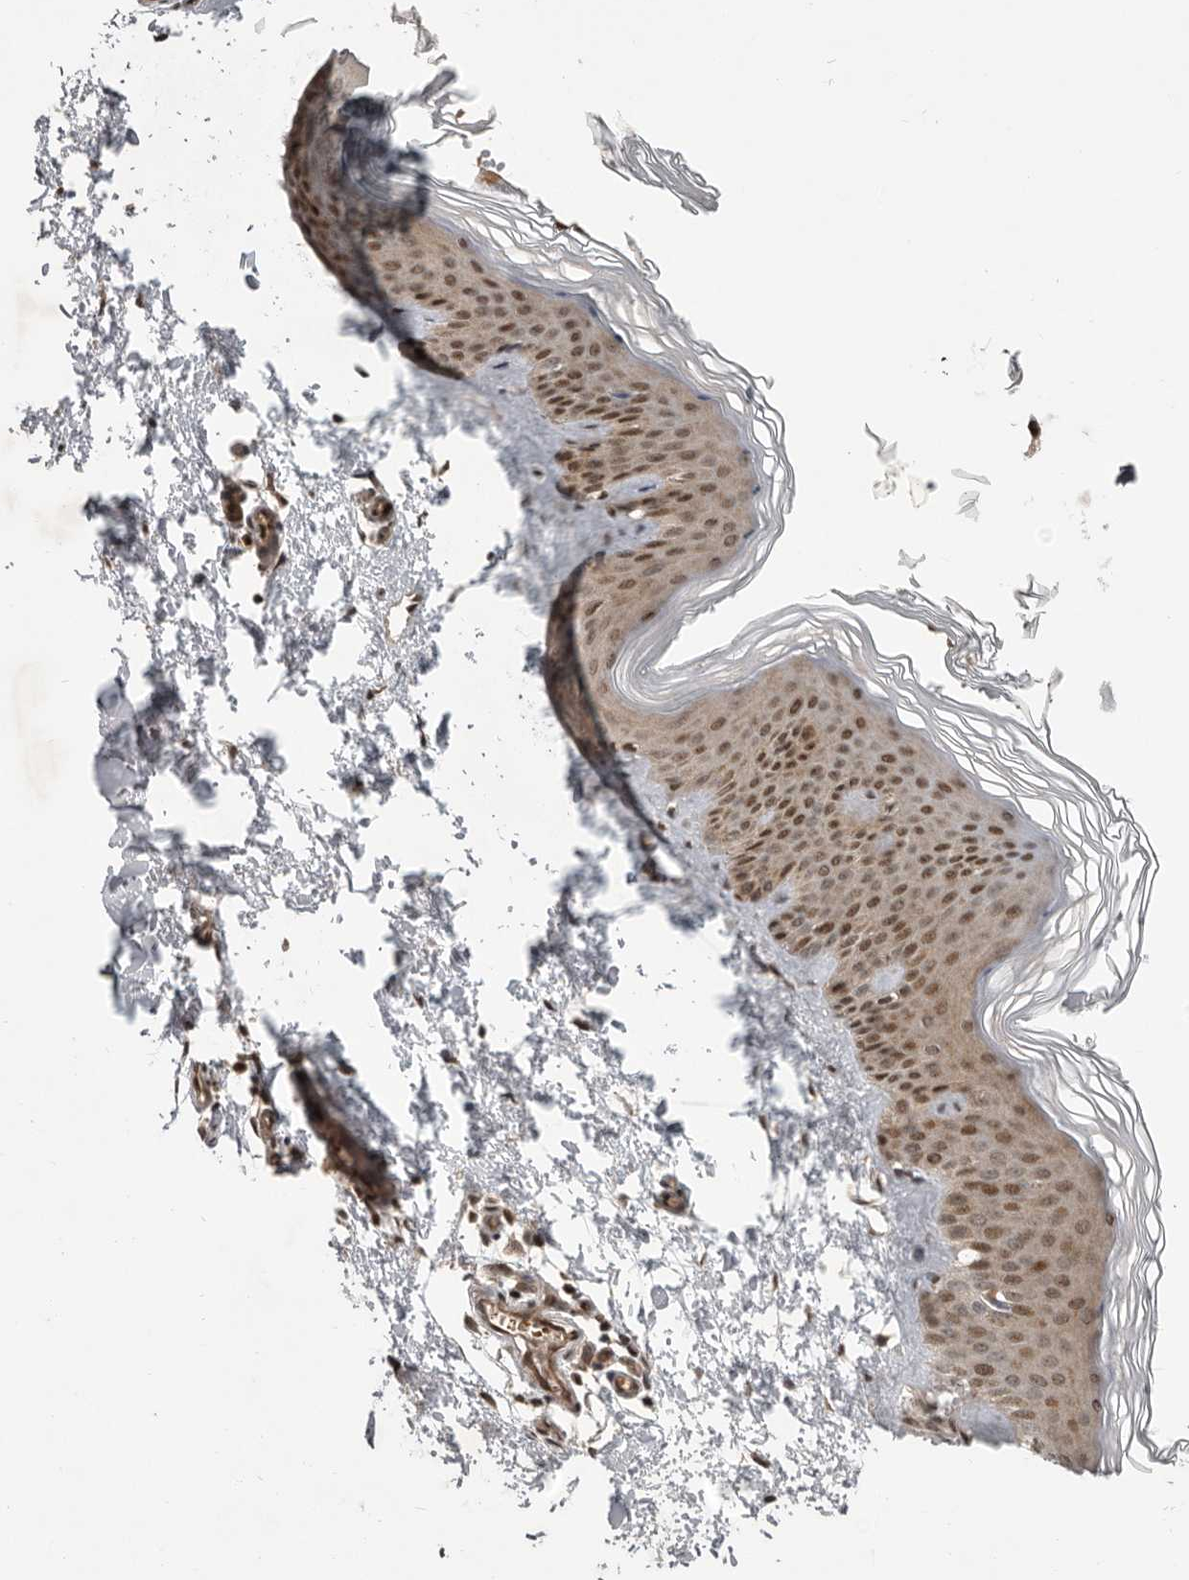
{"staining": {"intensity": "moderate", "quantity": ">75%", "location": "cytoplasmic/membranous,nuclear"}, "tissue": "skin", "cell_type": "Fibroblasts", "image_type": "normal", "snomed": [{"axis": "morphology", "description": "Normal tissue, NOS"}, {"axis": "topography", "description": "Skin"}], "caption": "This histopathology image exhibits unremarkable skin stained with immunohistochemistry (IHC) to label a protein in brown. The cytoplasmic/membranous,nuclear of fibroblasts show moderate positivity for the protein. Nuclei are counter-stained blue.", "gene": "RABIF", "patient": {"sex": "female", "age": 27}}